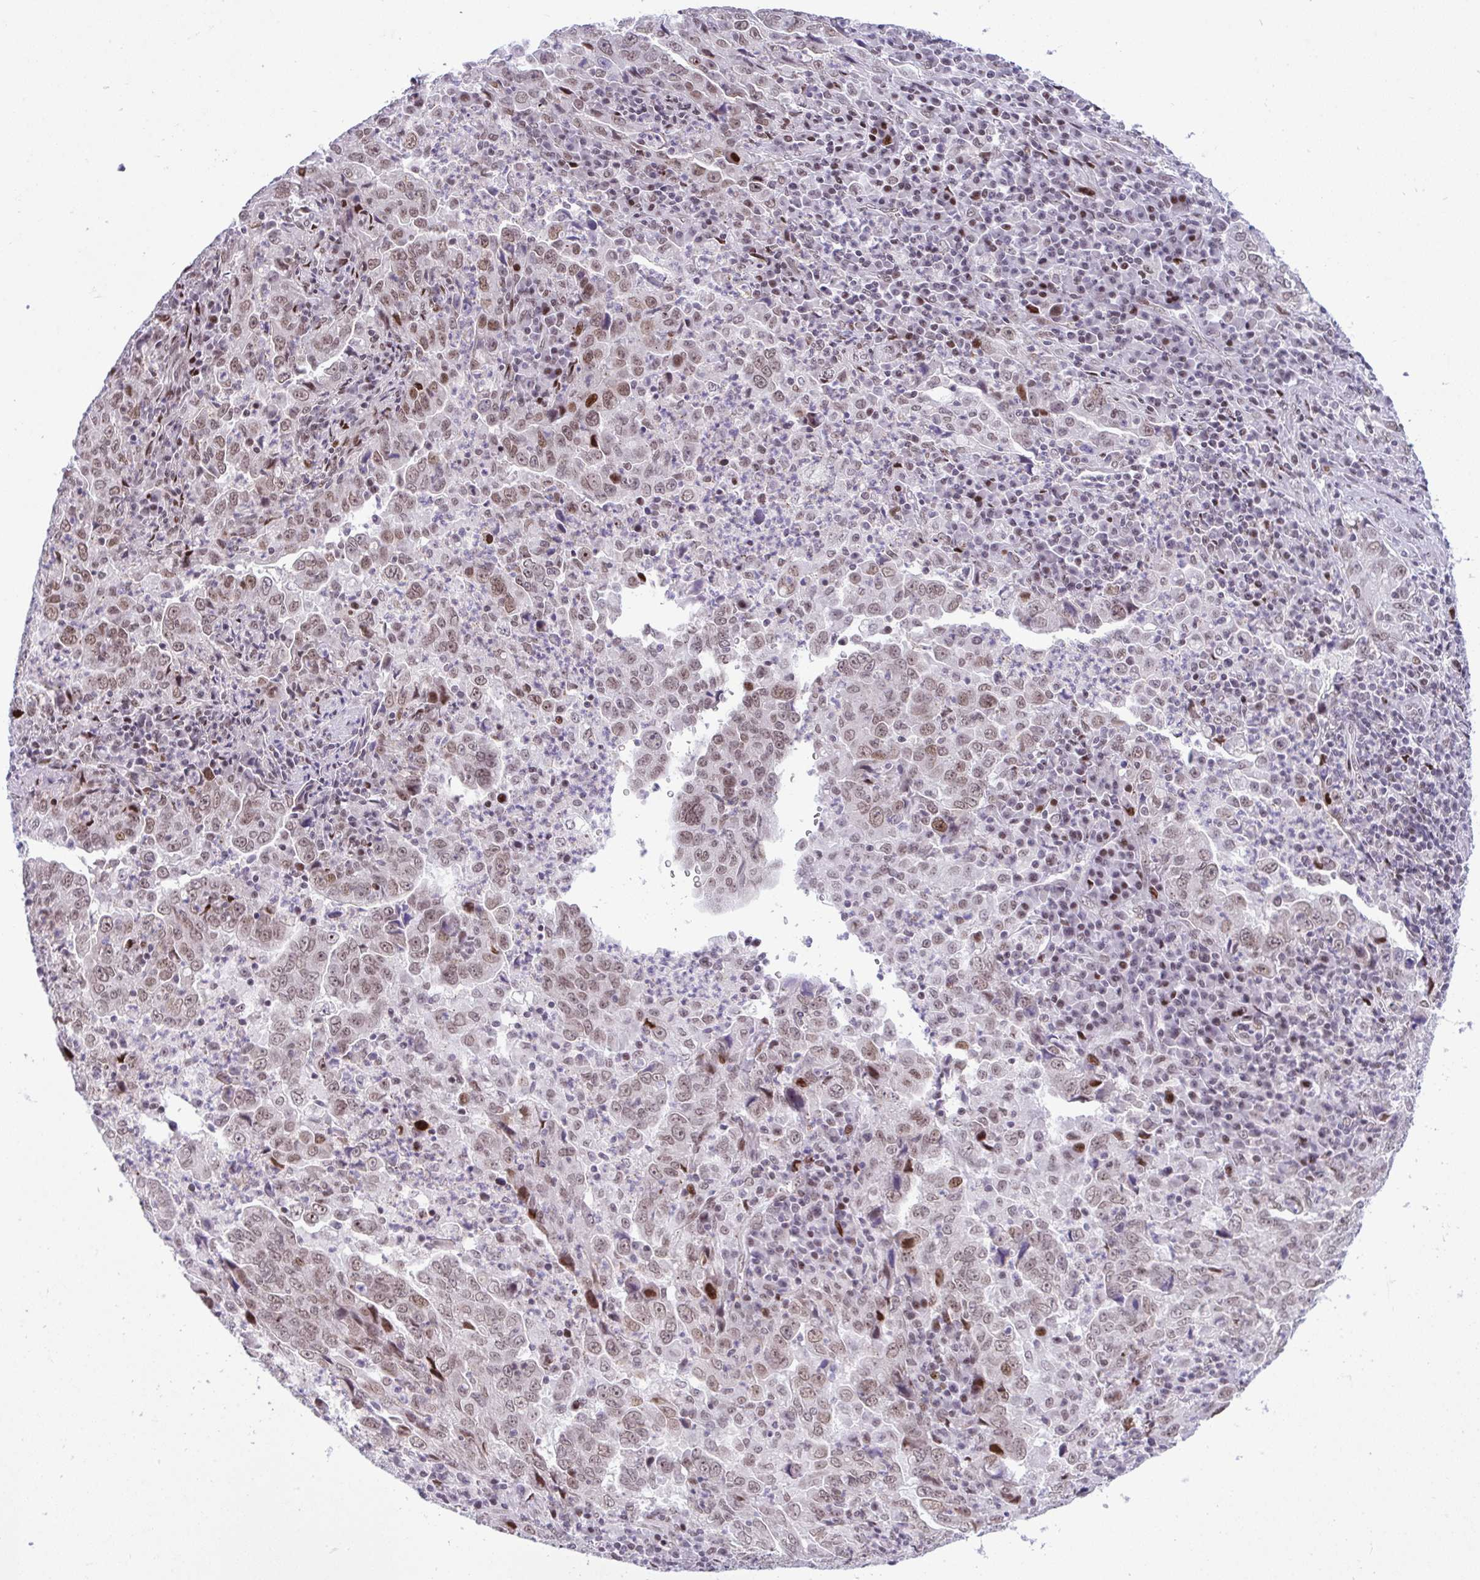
{"staining": {"intensity": "moderate", "quantity": ">75%", "location": "nuclear"}, "tissue": "lung cancer", "cell_type": "Tumor cells", "image_type": "cancer", "snomed": [{"axis": "morphology", "description": "Adenocarcinoma, NOS"}, {"axis": "topography", "description": "Lung"}], "caption": "Protein expression analysis of human adenocarcinoma (lung) reveals moderate nuclear staining in about >75% of tumor cells.", "gene": "ZFHX3", "patient": {"sex": "male", "age": 67}}